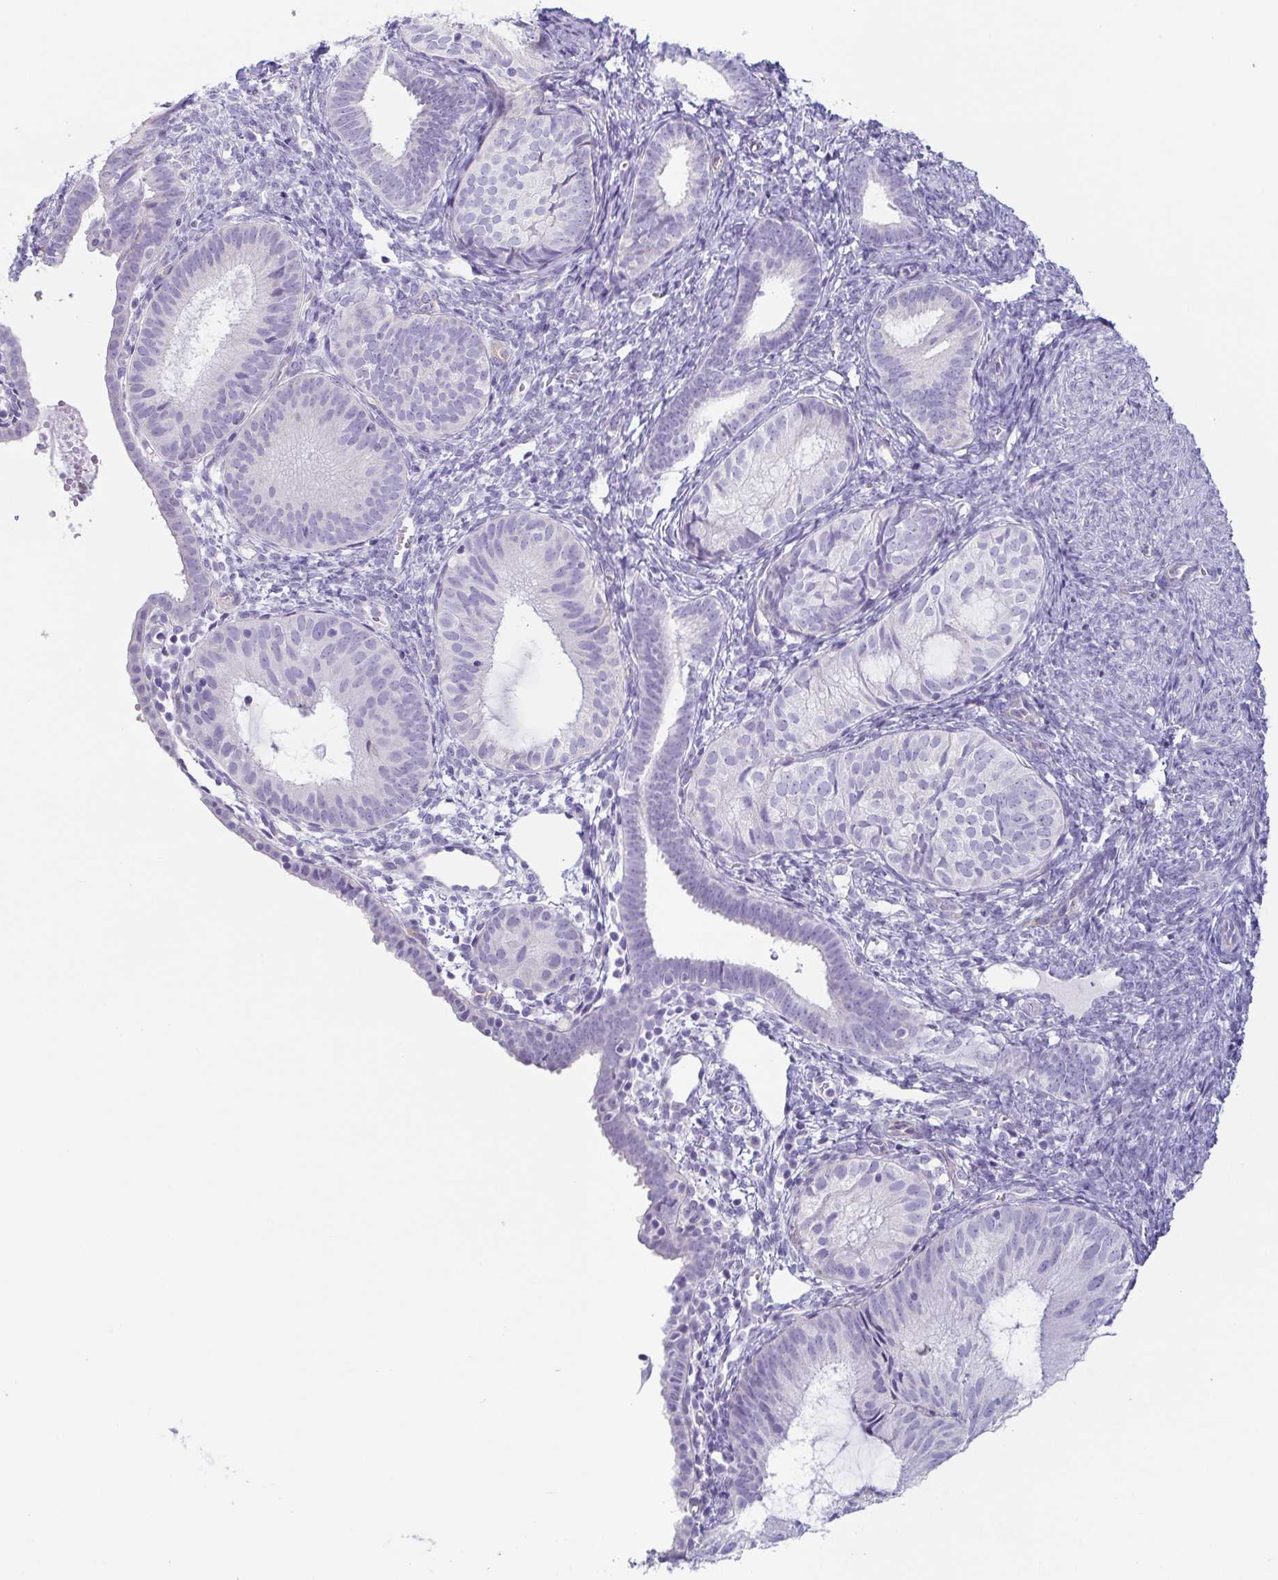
{"staining": {"intensity": "negative", "quantity": "none", "location": "none"}, "tissue": "endometrial cancer", "cell_type": "Tumor cells", "image_type": "cancer", "snomed": [{"axis": "morphology", "description": "Normal tissue, NOS"}, {"axis": "morphology", "description": "Adenocarcinoma, NOS"}, {"axis": "topography", "description": "Smooth muscle"}, {"axis": "topography", "description": "Endometrium"}, {"axis": "topography", "description": "Myometrium, NOS"}], "caption": "An immunohistochemistry (IHC) photomicrograph of endometrial adenocarcinoma is shown. There is no staining in tumor cells of endometrial adenocarcinoma.", "gene": "PRR27", "patient": {"sex": "female", "age": 81}}